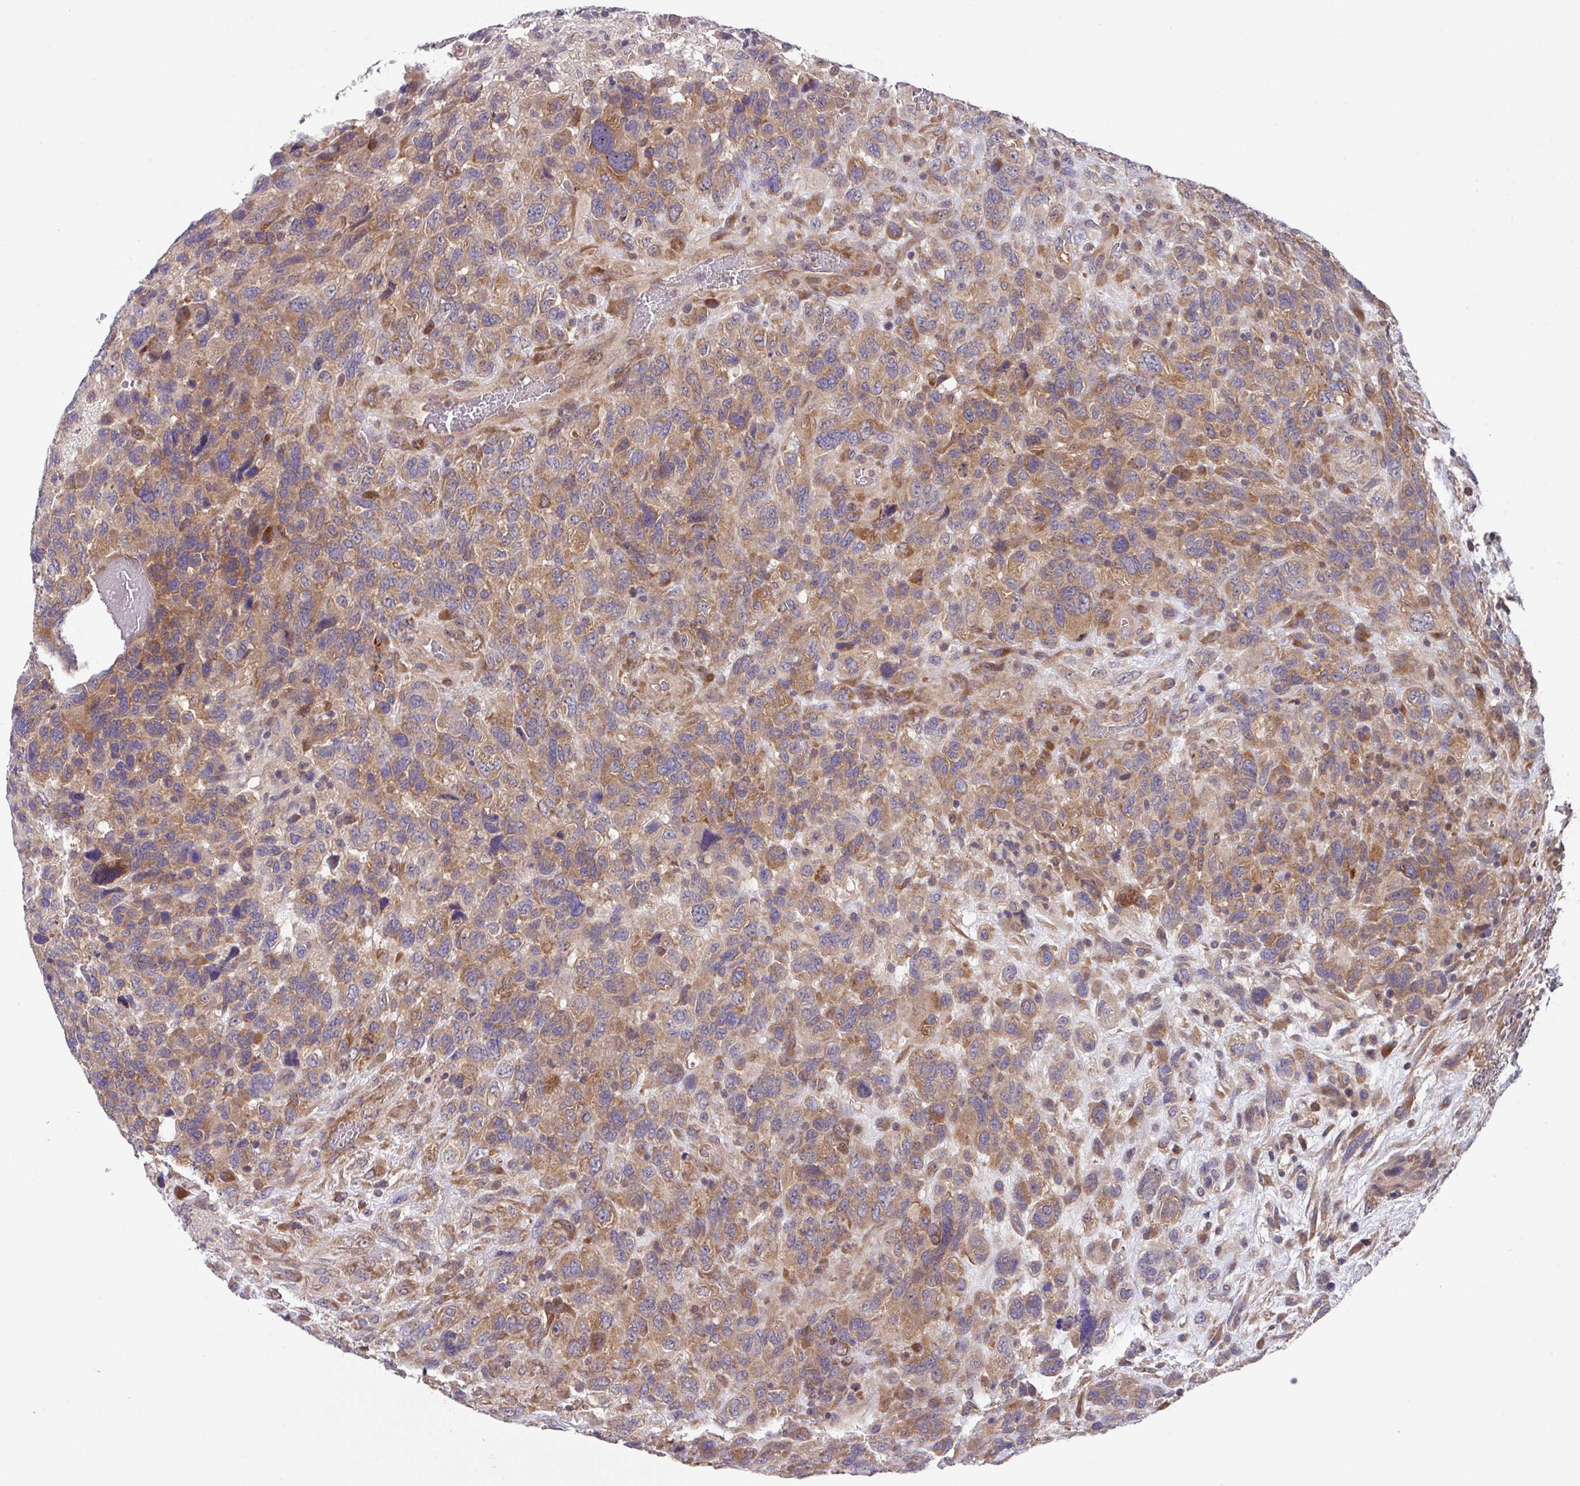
{"staining": {"intensity": "moderate", "quantity": ">75%", "location": "cytoplasmic/membranous"}, "tissue": "glioma", "cell_type": "Tumor cells", "image_type": "cancer", "snomed": [{"axis": "morphology", "description": "Glioma, malignant, High grade"}, {"axis": "topography", "description": "Brain"}], "caption": "Malignant glioma (high-grade) stained with DAB IHC shows medium levels of moderate cytoplasmic/membranous staining in approximately >75% of tumor cells. (Stains: DAB in brown, nuclei in blue, Microscopy: brightfield microscopy at high magnification).", "gene": "EIF4B", "patient": {"sex": "male", "age": 61}}